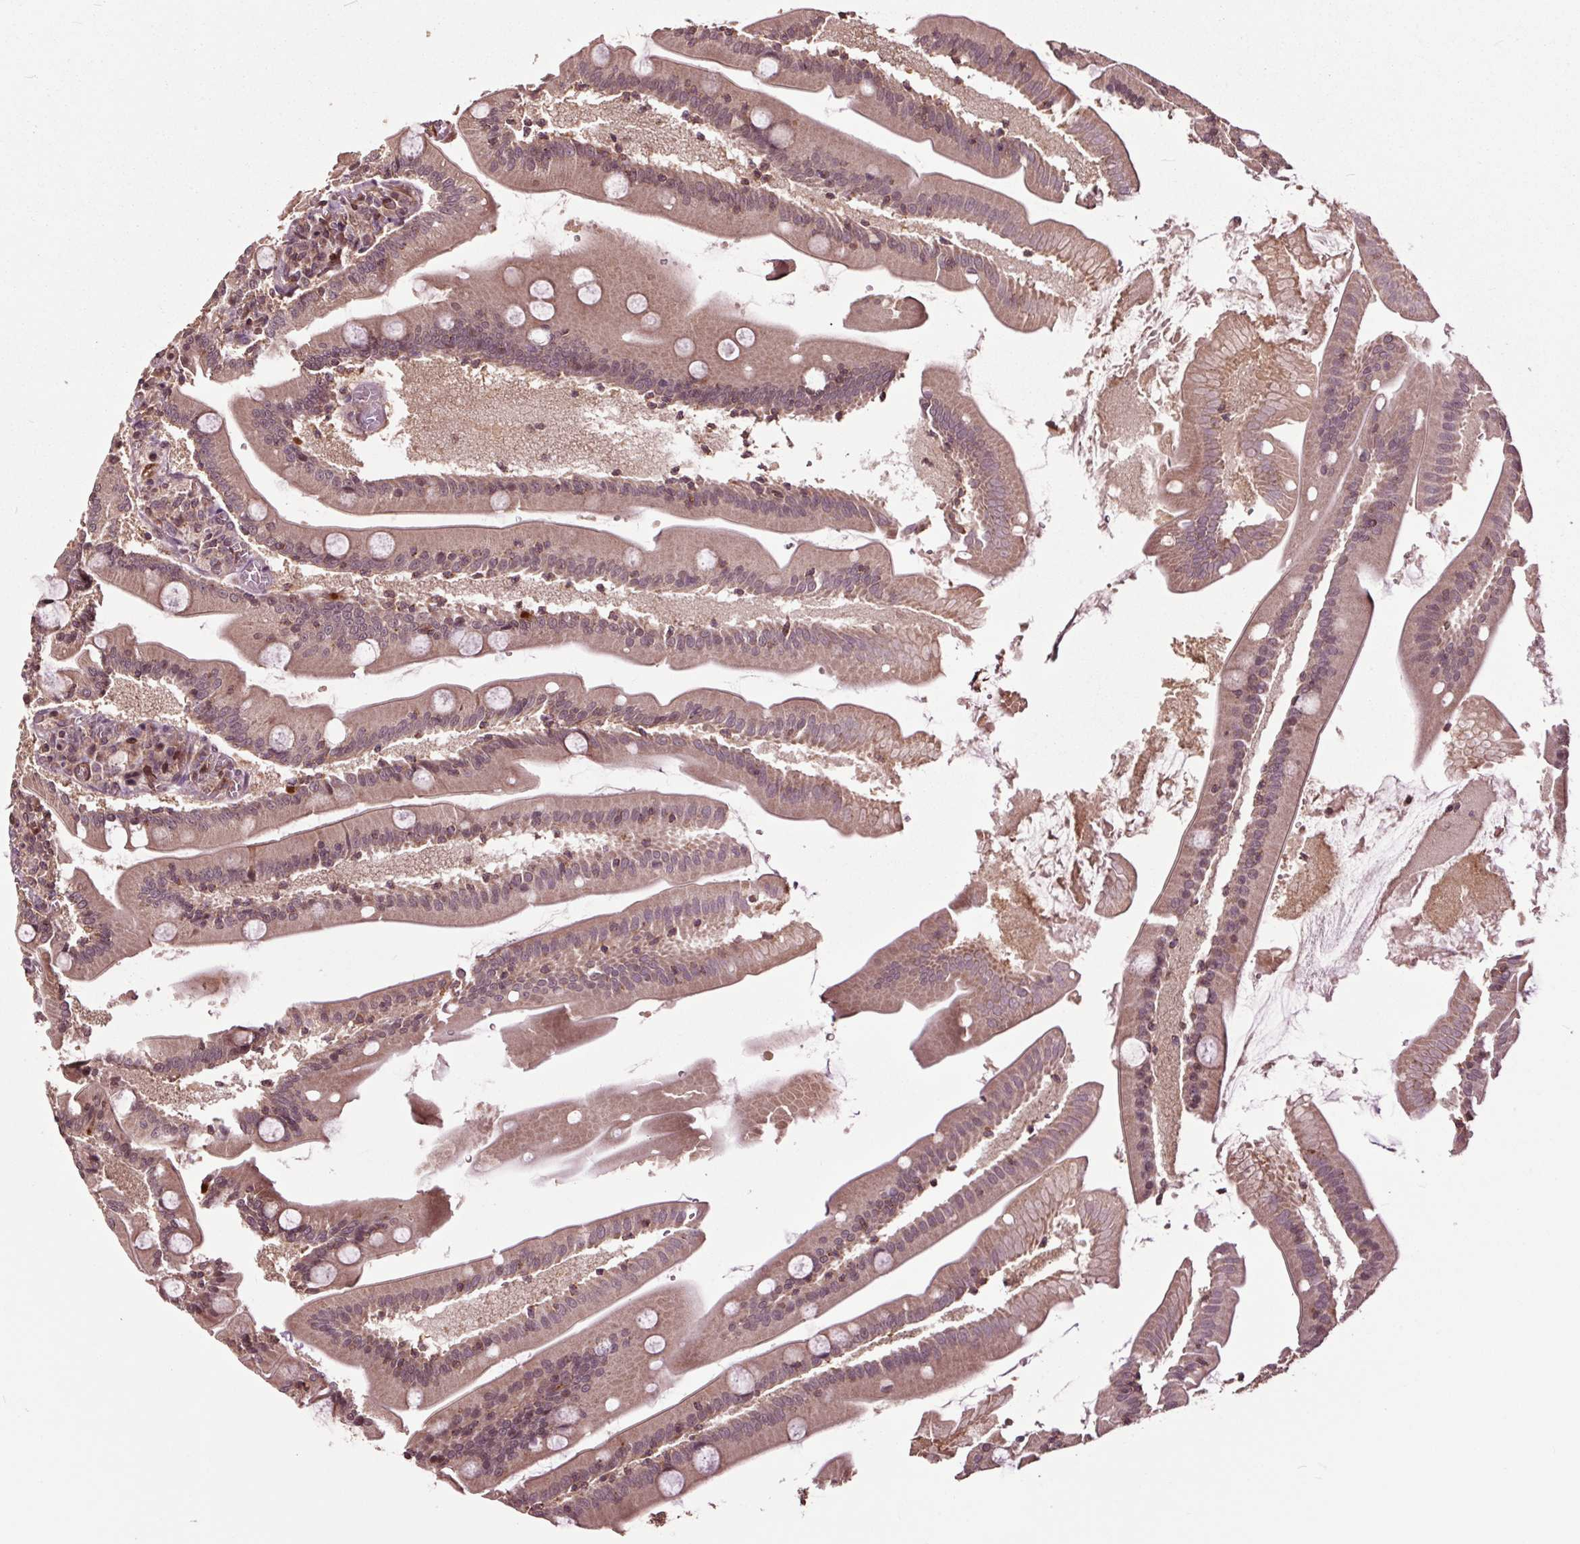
{"staining": {"intensity": "moderate", "quantity": ">75%", "location": "cytoplasmic/membranous,nuclear"}, "tissue": "small intestine", "cell_type": "Glandular cells", "image_type": "normal", "snomed": [{"axis": "morphology", "description": "Normal tissue, NOS"}, {"axis": "topography", "description": "Small intestine"}], "caption": "This photomicrograph exhibits normal small intestine stained with immunohistochemistry to label a protein in brown. The cytoplasmic/membranous,nuclear of glandular cells show moderate positivity for the protein. Nuclei are counter-stained blue.", "gene": "CEP95", "patient": {"sex": "male", "age": 37}}